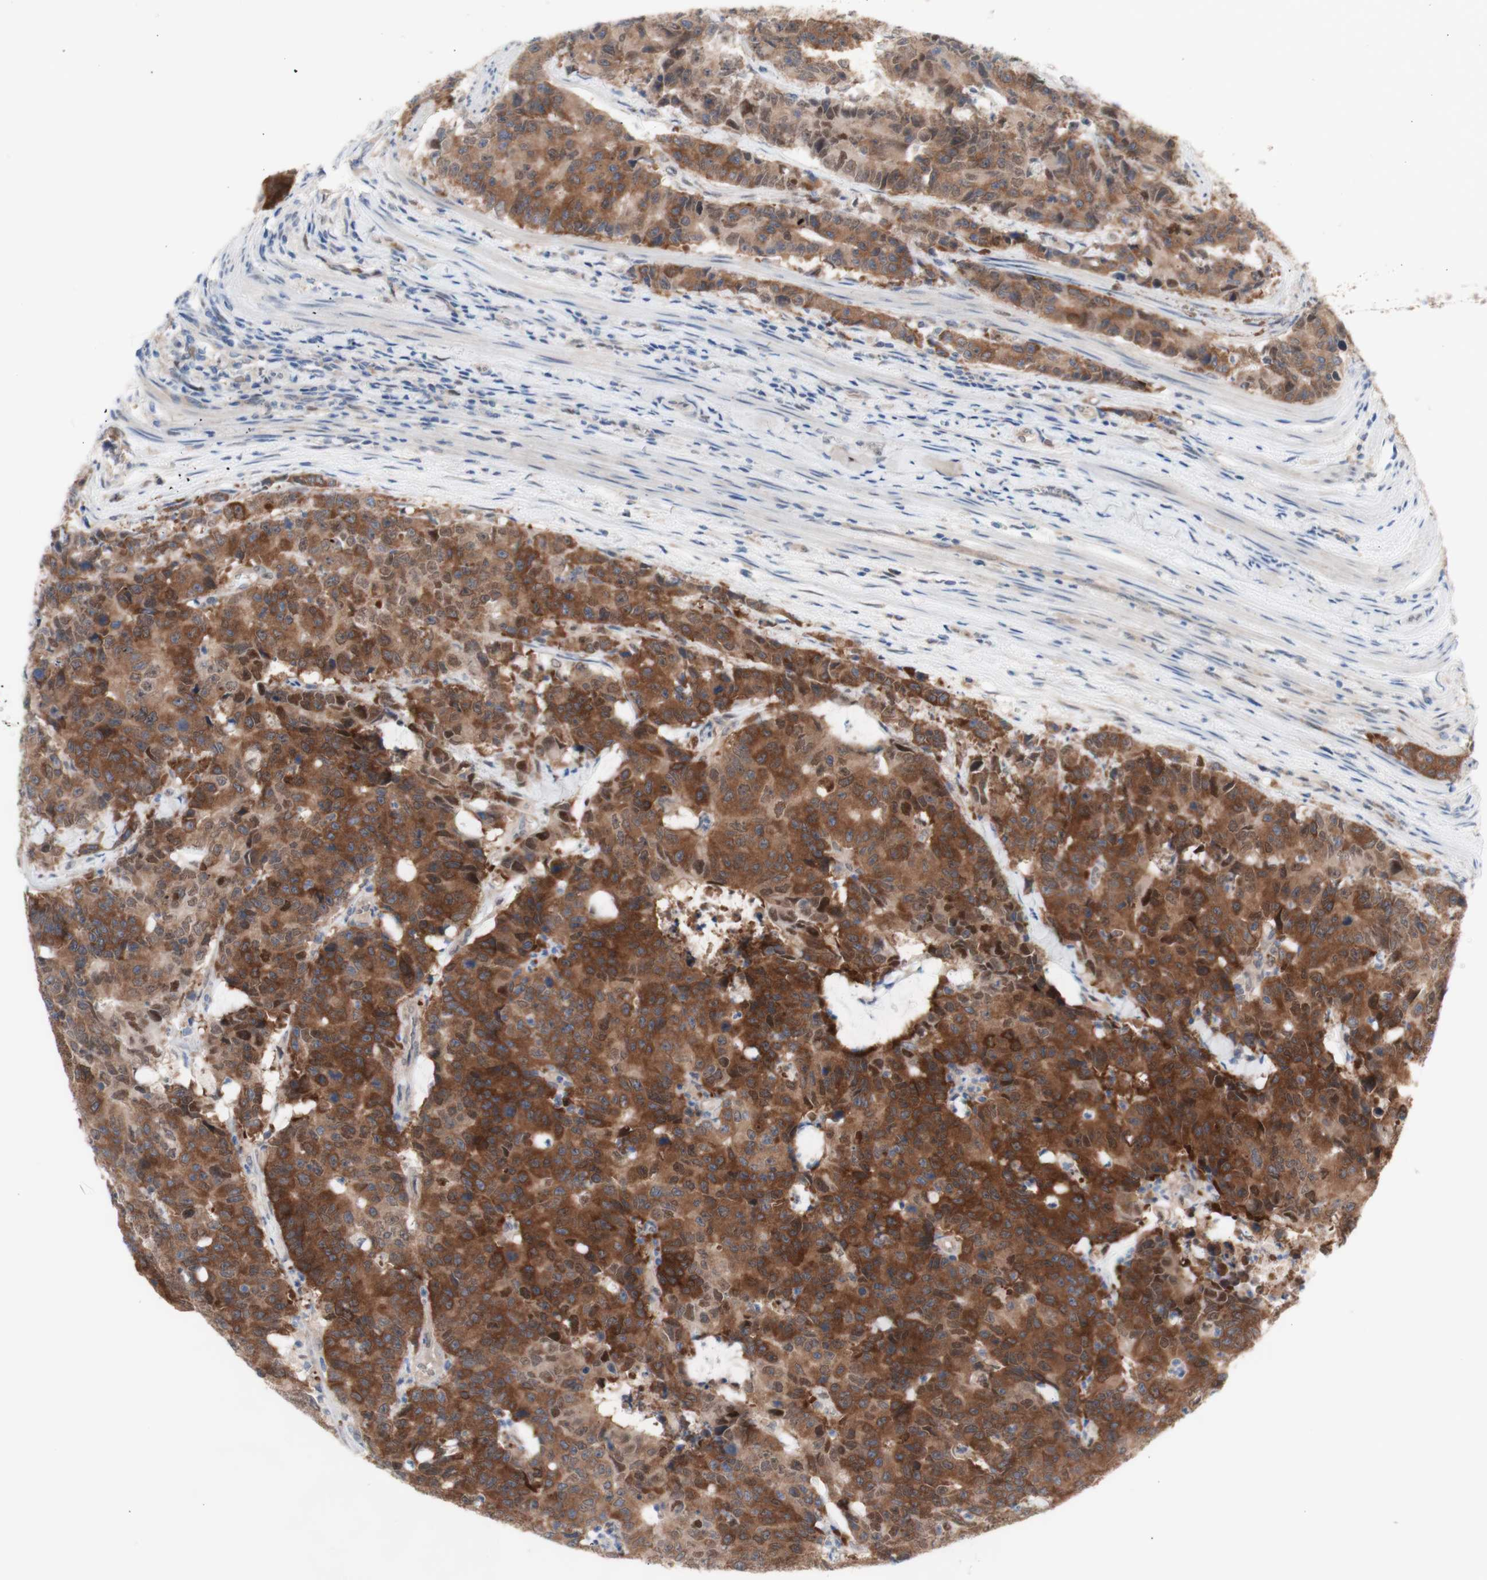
{"staining": {"intensity": "strong", "quantity": ">75%", "location": "cytoplasmic/membranous"}, "tissue": "colorectal cancer", "cell_type": "Tumor cells", "image_type": "cancer", "snomed": [{"axis": "morphology", "description": "Adenocarcinoma, NOS"}, {"axis": "topography", "description": "Colon"}], "caption": "Immunohistochemical staining of adenocarcinoma (colorectal) exhibits strong cytoplasmic/membranous protein staining in about >75% of tumor cells.", "gene": "PRMT5", "patient": {"sex": "female", "age": 86}}